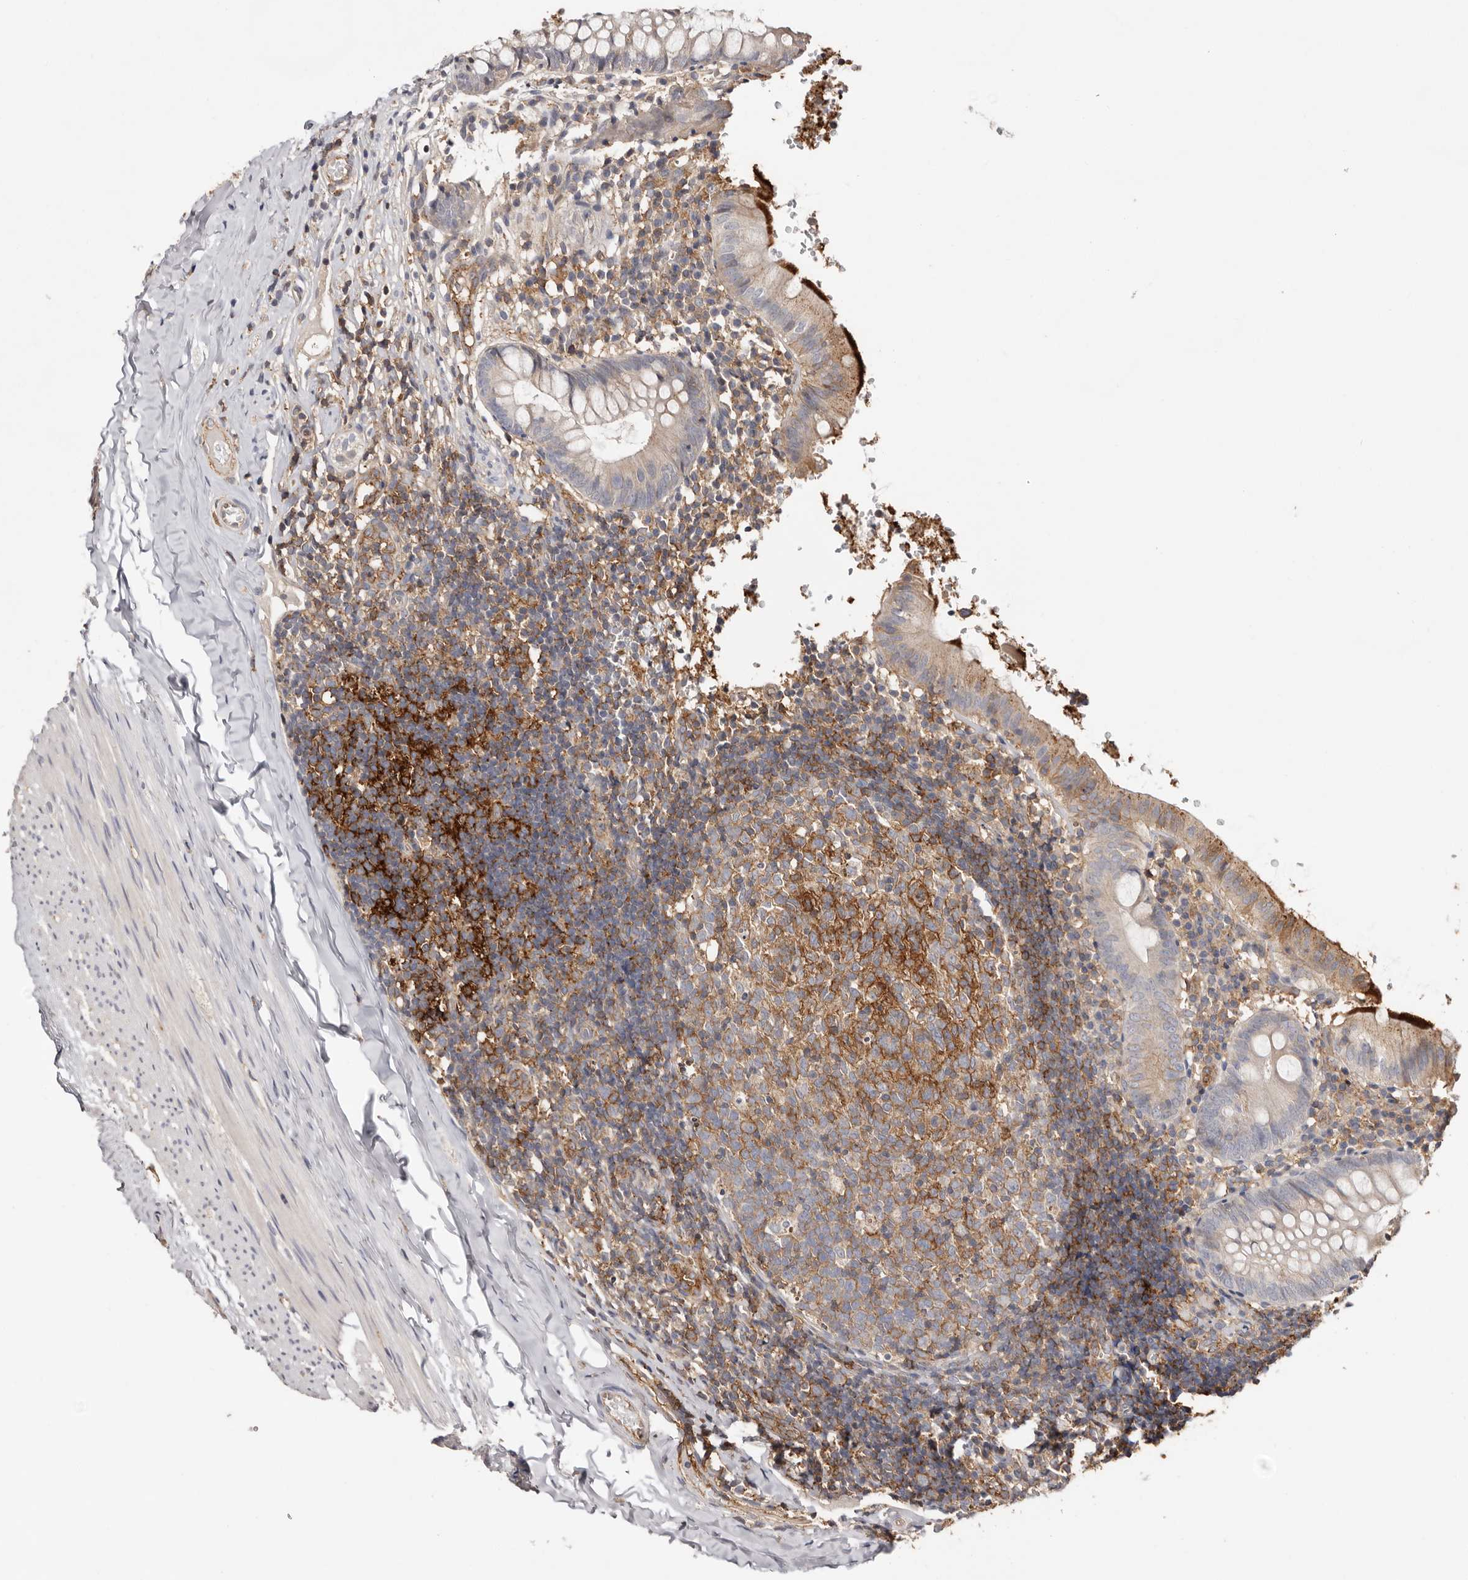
{"staining": {"intensity": "moderate", "quantity": "<25%", "location": "cytoplasmic/membranous"}, "tissue": "appendix", "cell_type": "Glandular cells", "image_type": "normal", "snomed": [{"axis": "morphology", "description": "Normal tissue, NOS"}, {"axis": "topography", "description": "Appendix"}], "caption": "Moderate cytoplasmic/membranous staining for a protein is identified in about <25% of glandular cells of normal appendix using IHC.", "gene": "MMACHC", "patient": {"sex": "male", "age": 8}}